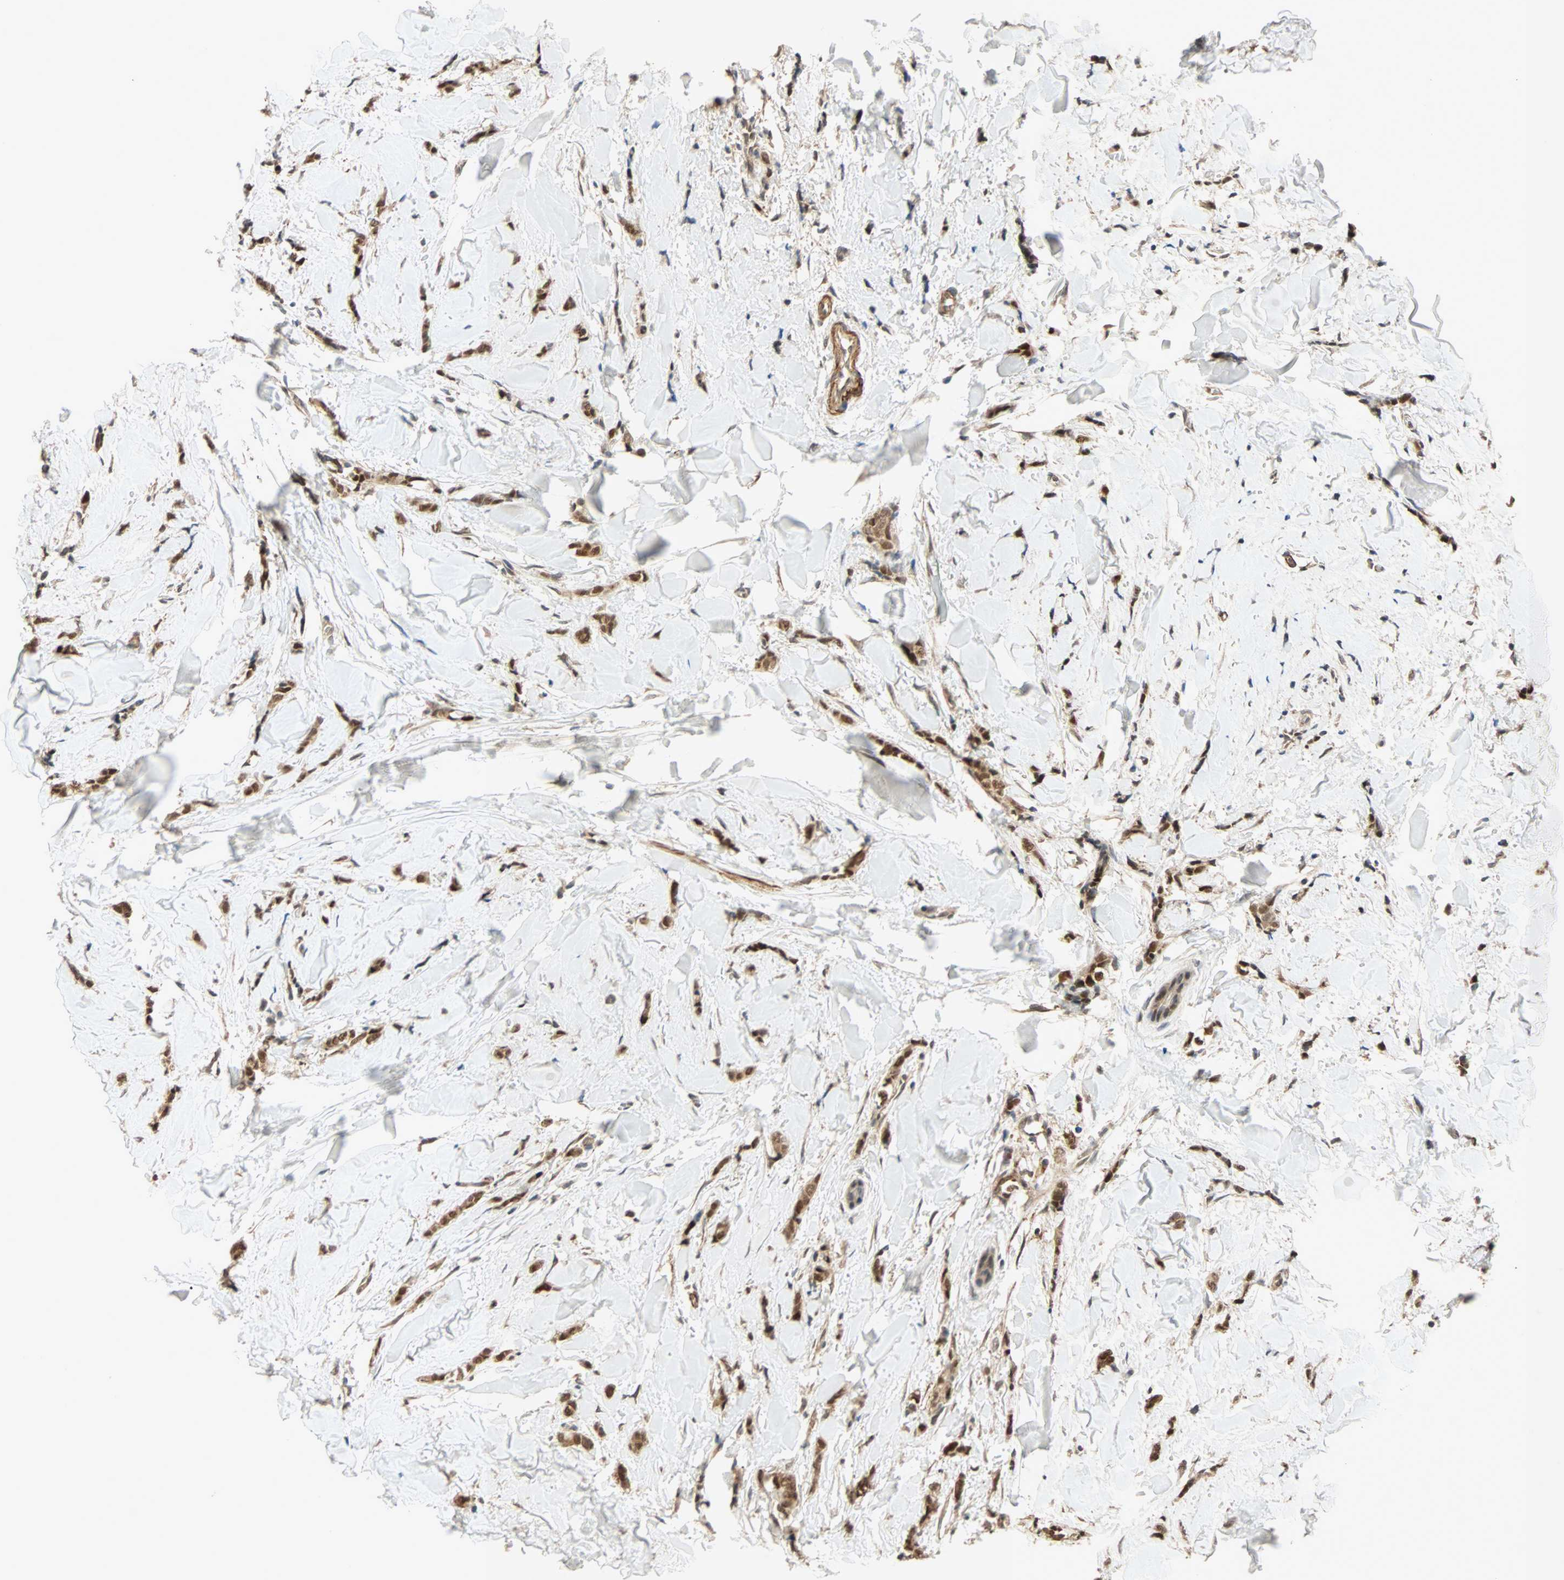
{"staining": {"intensity": "moderate", "quantity": ">75%", "location": "cytoplasmic/membranous,nuclear"}, "tissue": "breast cancer", "cell_type": "Tumor cells", "image_type": "cancer", "snomed": [{"axis": "morphology", "description": "Lobular carcinoma"}, {"axis": "topography", "description": "Skin"}, {"axis": "topography", "description": "Breast"}], "caption": "Moderate cytoplasmic/membranous and nuclear positivity is seen in about >75% of tumor cells in lobular carcinoma (breast).", "gene": "QSER1", "patient": {"sex": "female", "age": 46}}